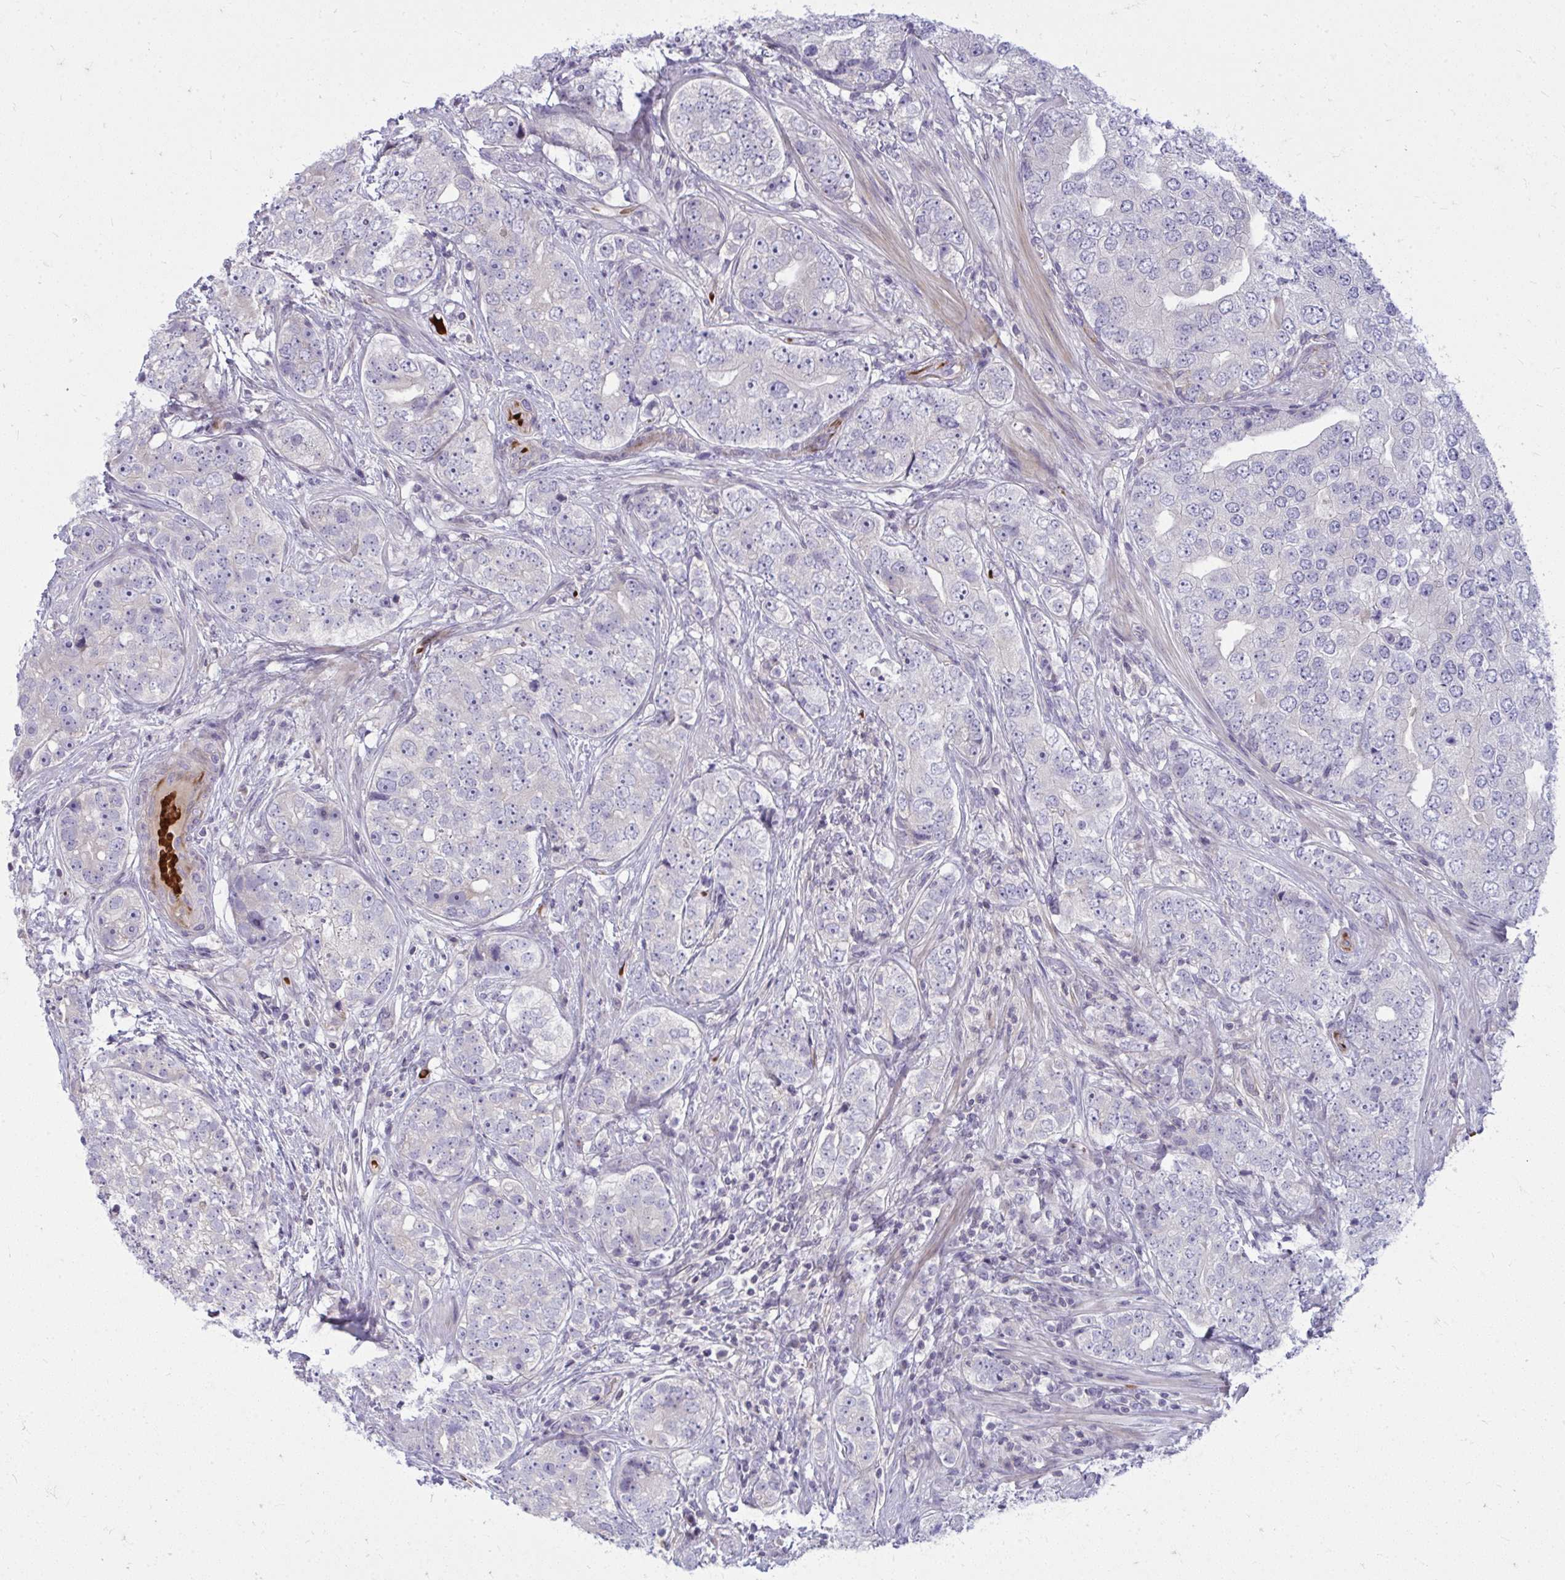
{"staining": {"intensity": "negative", "quantity": "none", "location": "none"}, "tissue": "prostate cancer", "cell_type": "Tumor cells", "image_type": "cancer", "snomed": [{"axis": "morphology", "description": "Adenocarcinoma, High grade"}, {"axis": "topography", "description": "Prostate"}], "caption": "Immunohistochemical staining of human prostate cancer reveals no significant positivity in tumor cells.", "gene": "SLC14A1", "patient": {"sex": "male", "age": 60}}